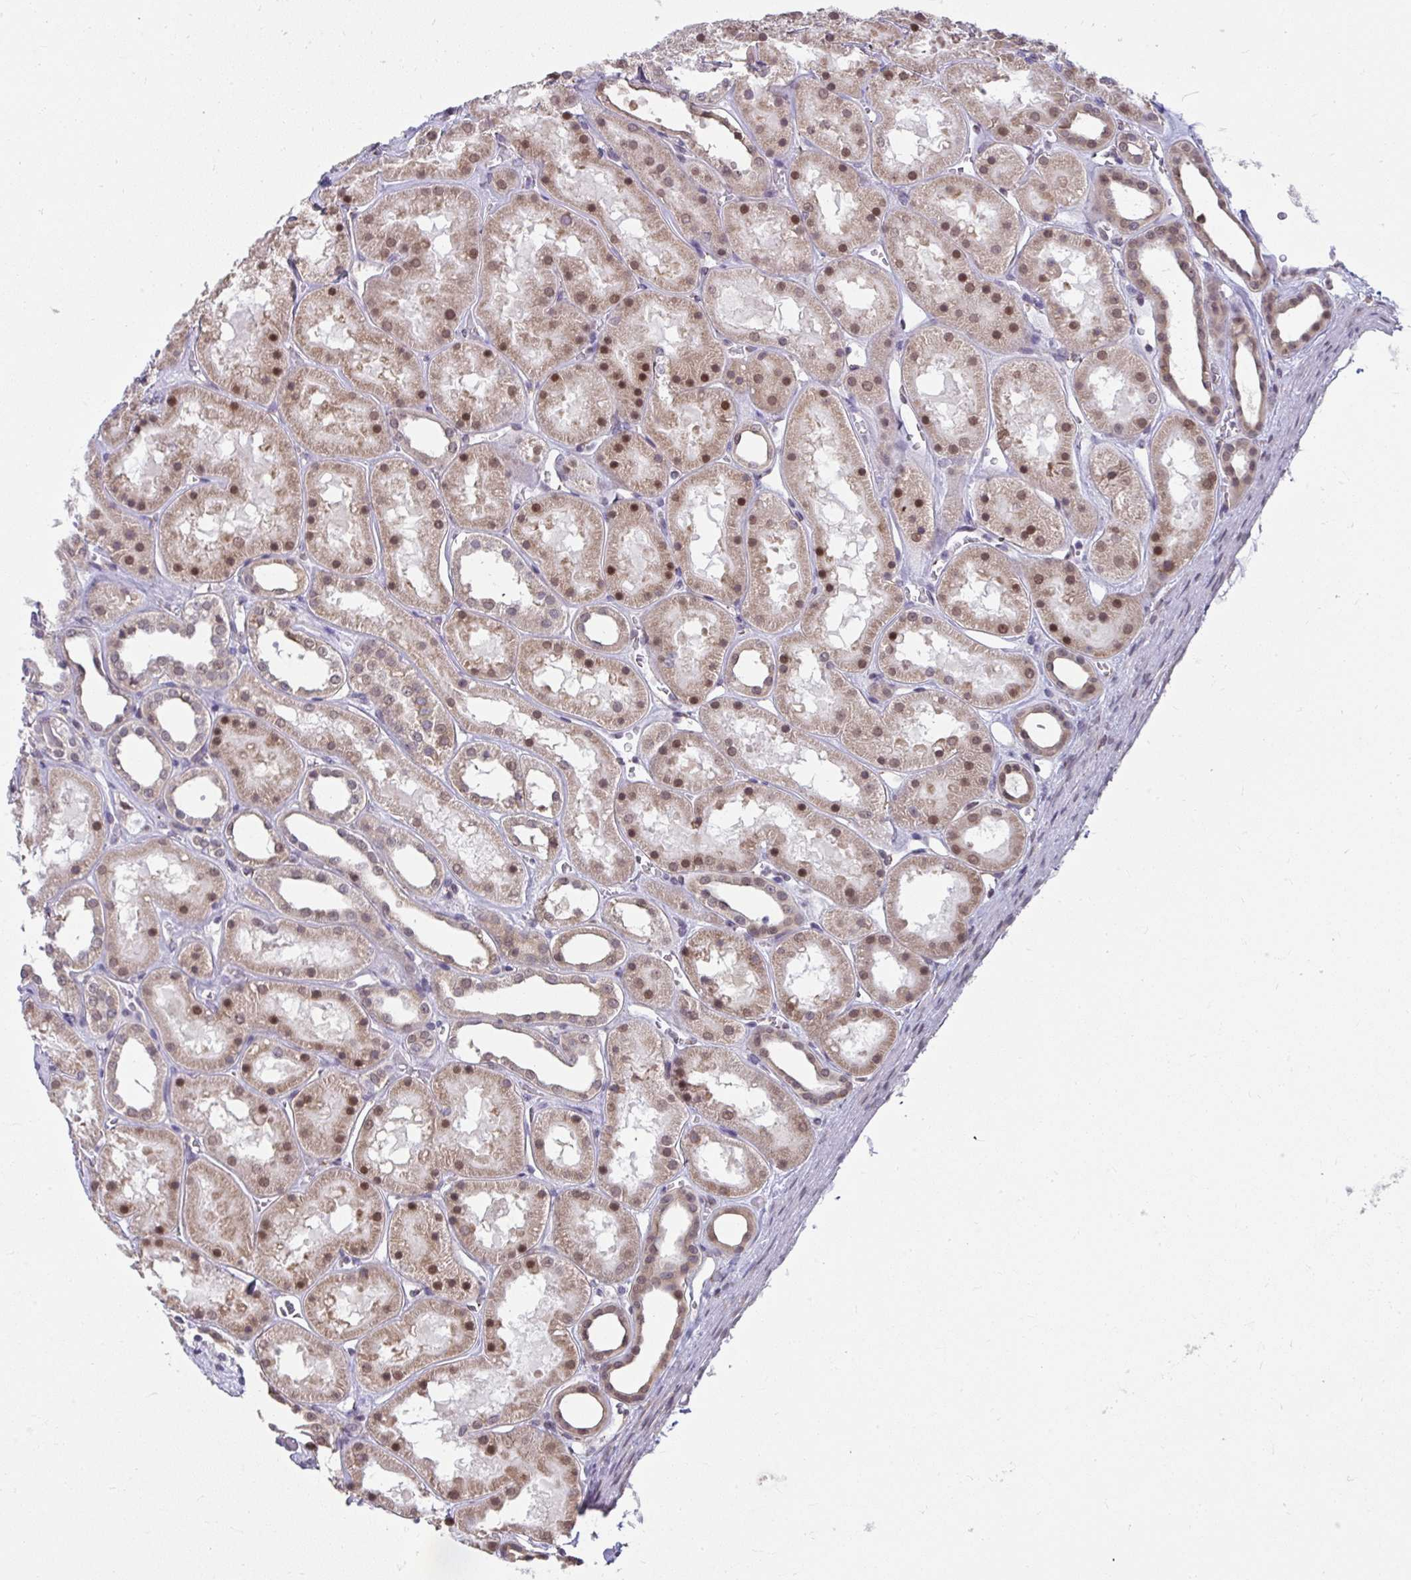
{"staining": {"intensity": "strong", "quantity": "<25%", "location": "cytoplasmic/membranous,nuclear"}, "tissue": "kidney", "cell_type": "Cells in glomeruli", "image_type": "normal", "snomed": [{"axis": "morphology", "description": "Normal tissue, NOS"}, {"axis": "topography", "description": "Kidney"}], "caption": "Protein expression analysis of benign human kidney reveals strong cytoplasmic/membranous,nuclear staining in about <25% of cells in glomeruli. (DAB IHC, brown staining for protein, blue staining for nuclei).", "gene": "NMNAT1", "patient": {"sex": "female", "age": 41}}